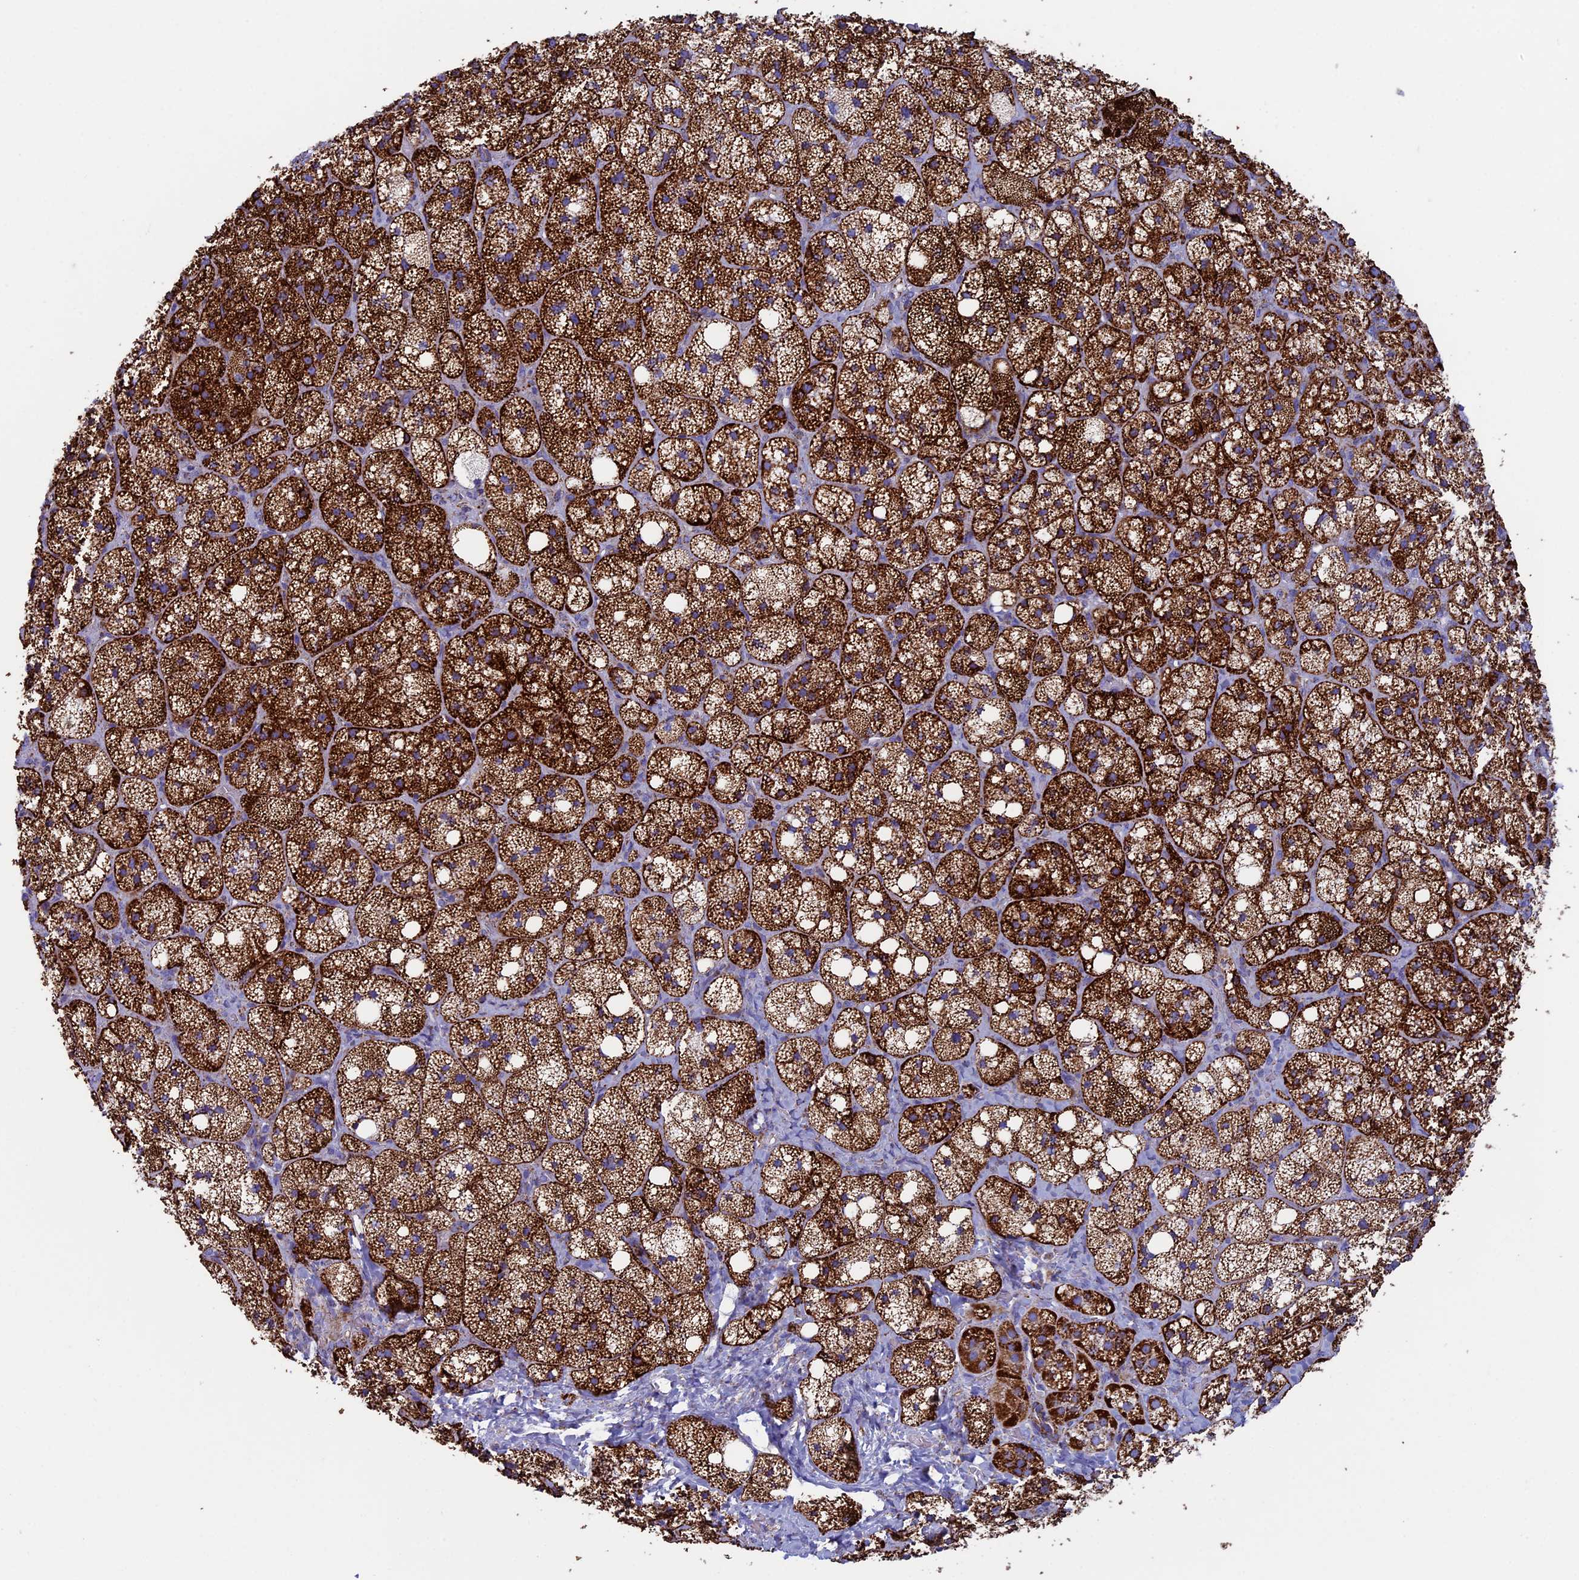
{"staining": {"intensity": "strong", "quantity": ">75%", "location": "cytoplasmic/membranous"}, "tissue": "adrenal gland", "cell_type": "Glandular cells", "image_type": "normal", "snomed": [{"axis": "morphology", "description": "Normal tissue, NOS"}, {"axis": "topography", "description": "Adrenal gland"}], "caption": "High-power microscopy captured an immunohistochemistry (IHC) image of normal adrenal gland, revealing strong cytoplasmic/membranous expression in approximately >75% of glandular cells.", "gene": "UQCRFS1", "patient": {"sex": "male", "age": 61}}